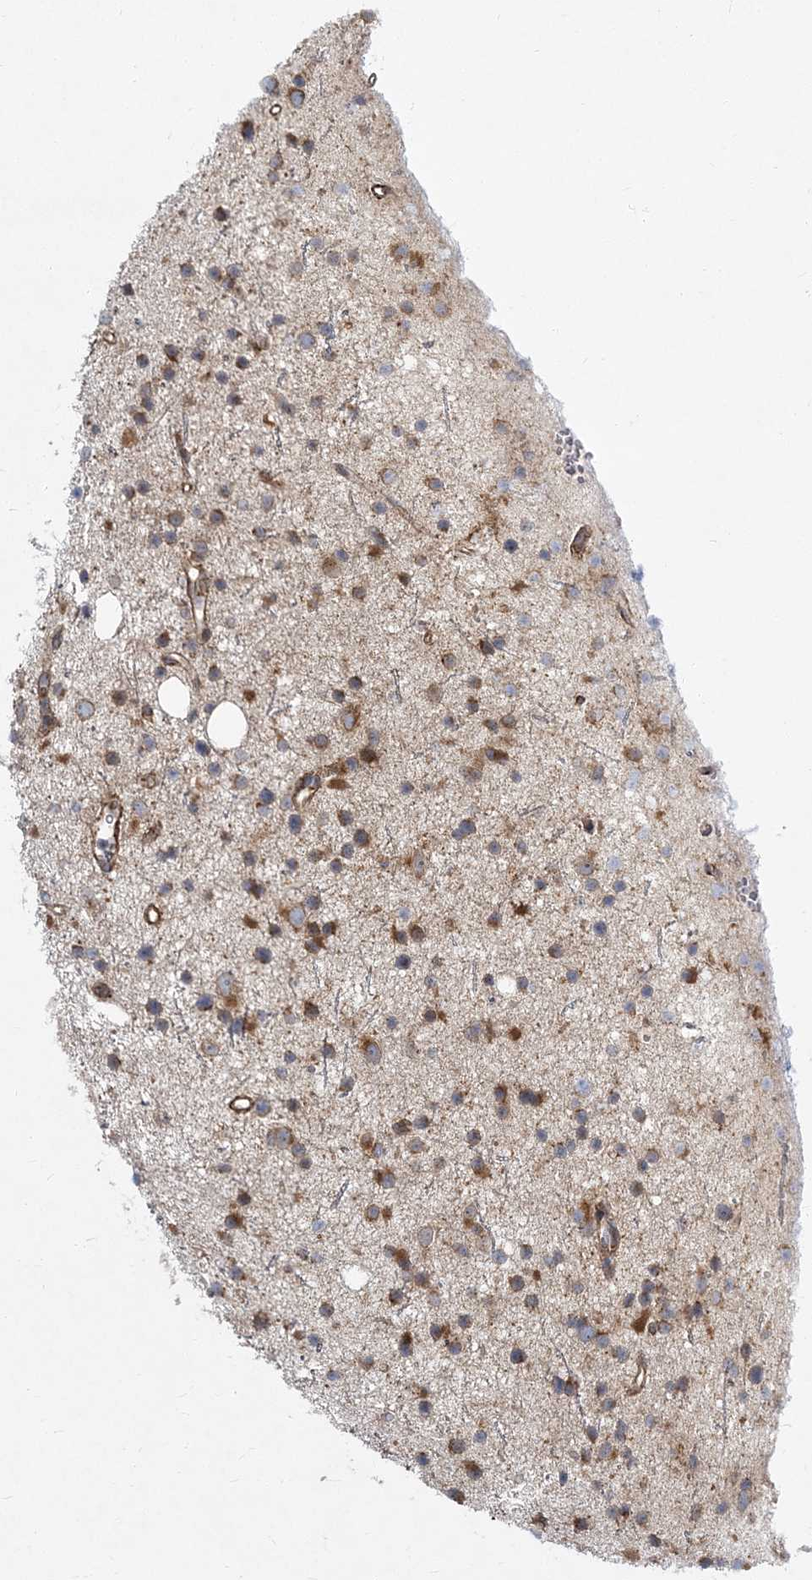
{"staining": {"intensity": "strong", "quantity": "25%-75%", "location": "cytoplasmic/membranous"}, "tissue": "glioma", "cell_type": "Tumor cells", "image_type": "cancer", "snomed": [{"axis": "morphology", "description": "Glioma, malignant, Low grade"}, {"axis": "topography", "description": "Cerebral cortex"}], "caption": "Human glioma stained with a brown dye exhibits strong cytoplasmic/membranous positive staining in approximately 25%-75% of tumor cells.", "gene": "NBAS", "patient": {"sex": "female", "age": 39}}